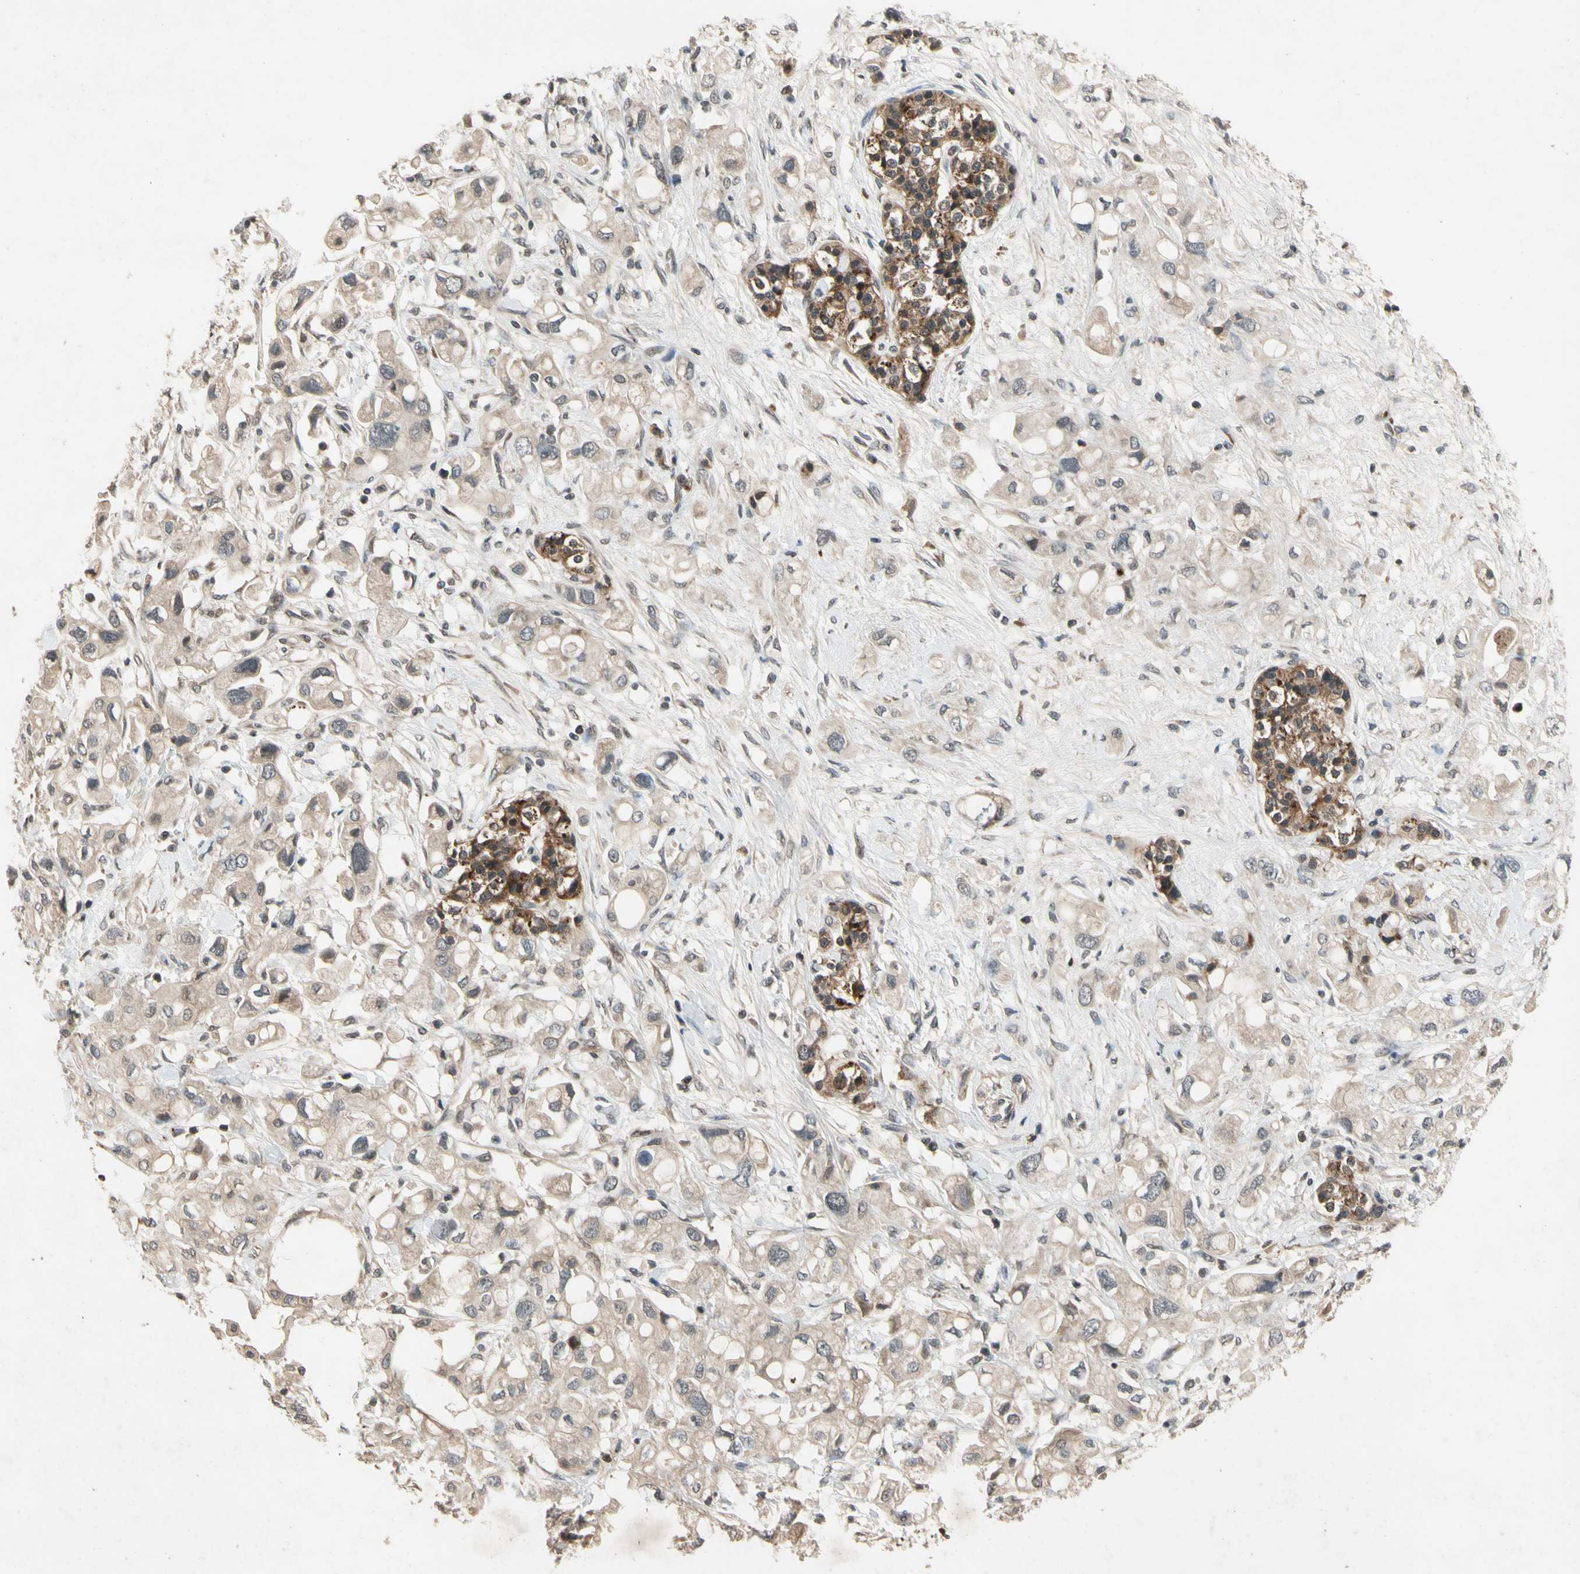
{"staining": {"intensity": "weak", "quantity": ">75%", "location": "cytoplasmic/membranous"}, "tissue": "pancreatic cancer", "cell_type": "Tumor cells", "image_type": "cancer", "snomed": [{"axis": "morphology", "description": "Adenocarcinoma, NOS"}, {"axis": "topography", "description": "Pancreas"}], "caption": "Weak cytoplasmic/membranous staining is appreciated in about >75% of tumor cells in pancreatic cancer (adenocarcinoma).", "gene": "DPY19L3", "patient": {"sex": "female", "age": 56}}